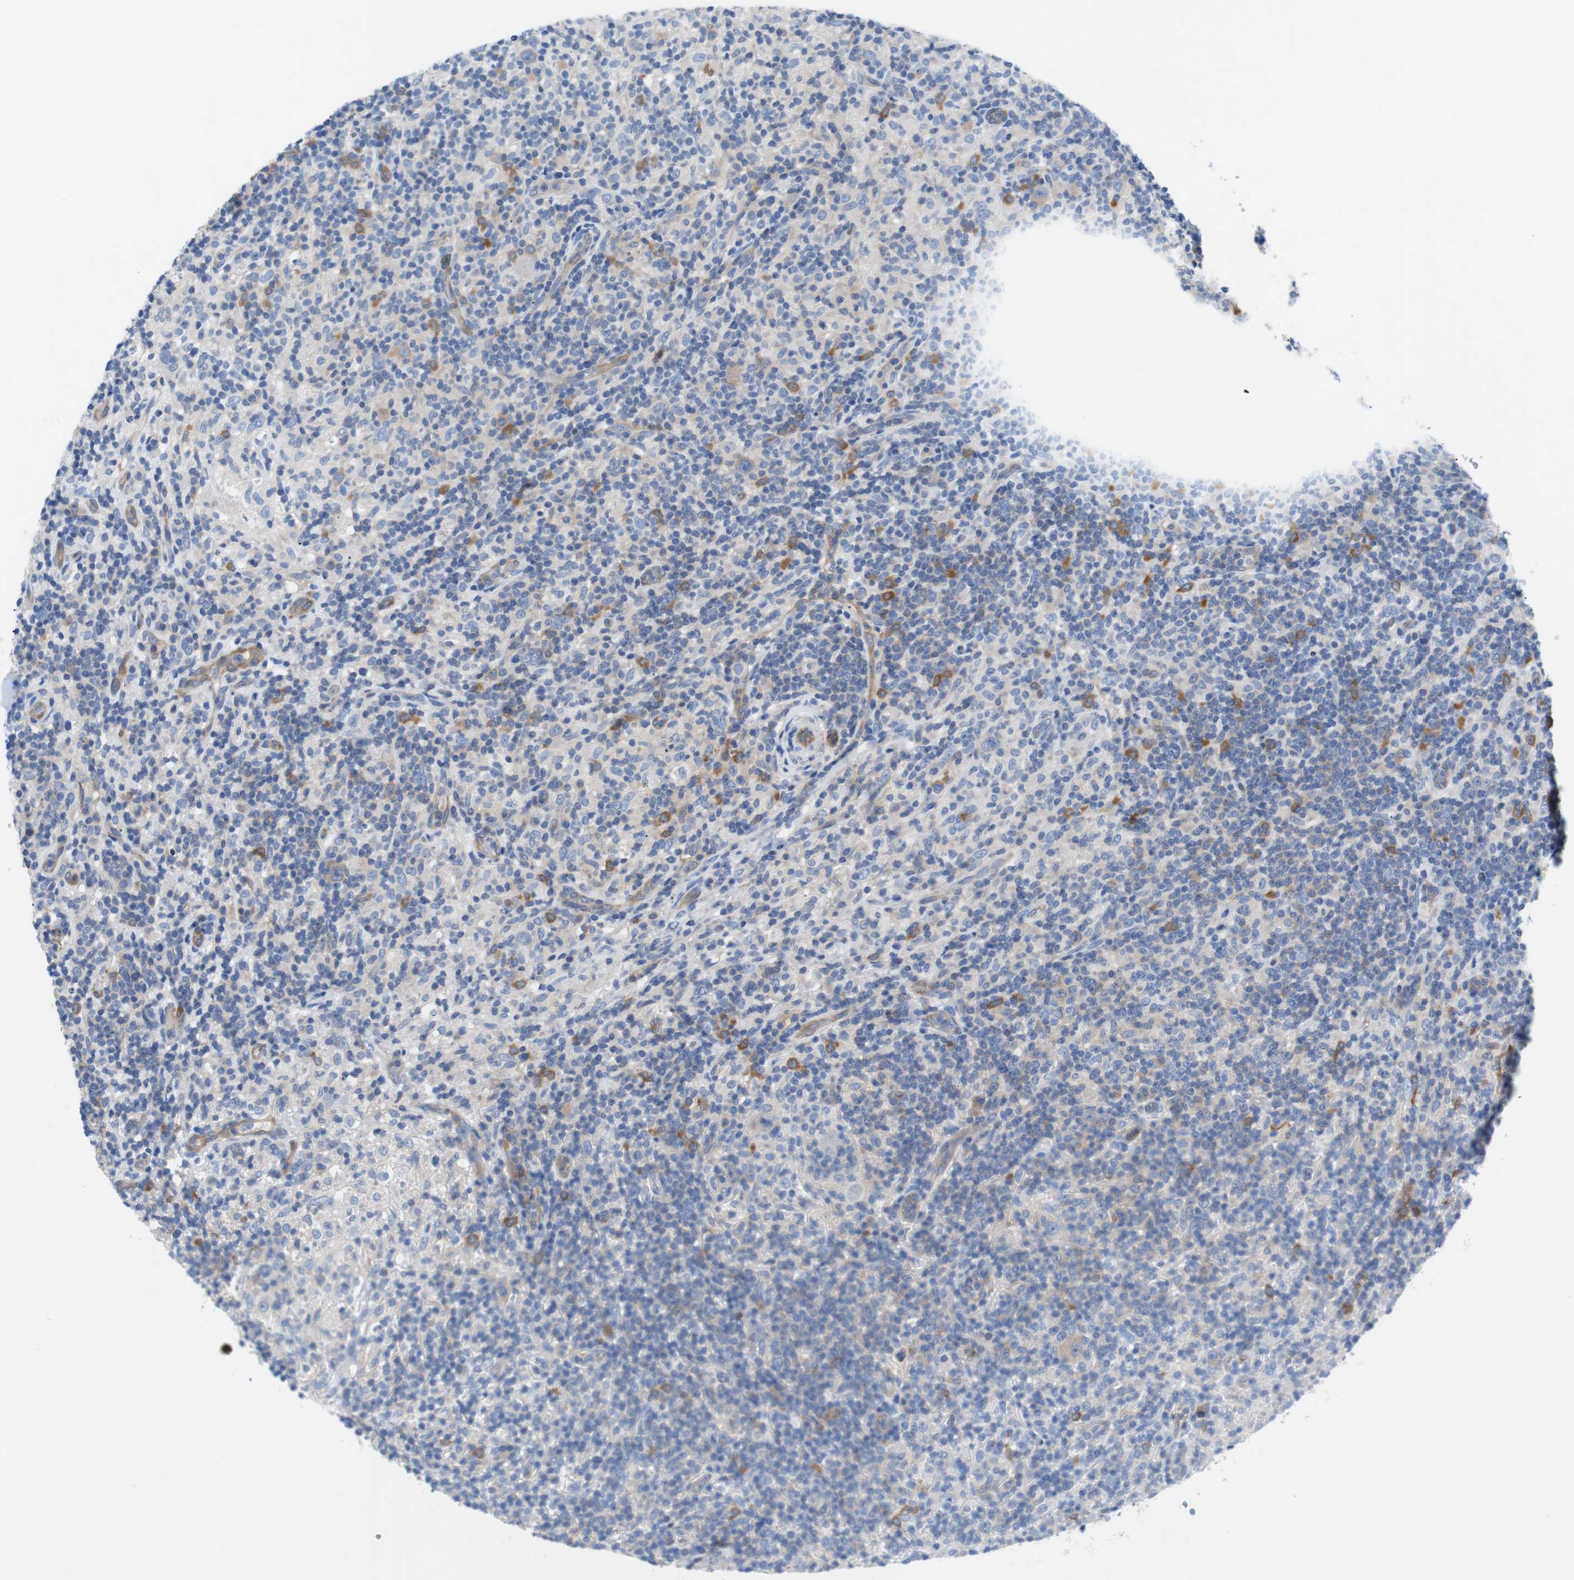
{"staining": {"intensity": "negative", "quantity": "none", "location": "none"}, "tissue": "lymphoma", "cell_type": "Tumor cells", "image_type": "cancer", "snomed": [{"axis": "morphology", "description": "Hodgkin's disease, NOS"}, {"axis": "topography", "description": "Lymph node"}], "caption": "High power microscopy image of an immunohistochemistry photomicrograph of Hodgkin's disease, revealing no significant expression in tumor cells. (DAB immunohistochemistry visualized using brightfield microscopy, high magnification).", "gene": "EEF2K", "patient": {"sex": "male", "age": 70}}